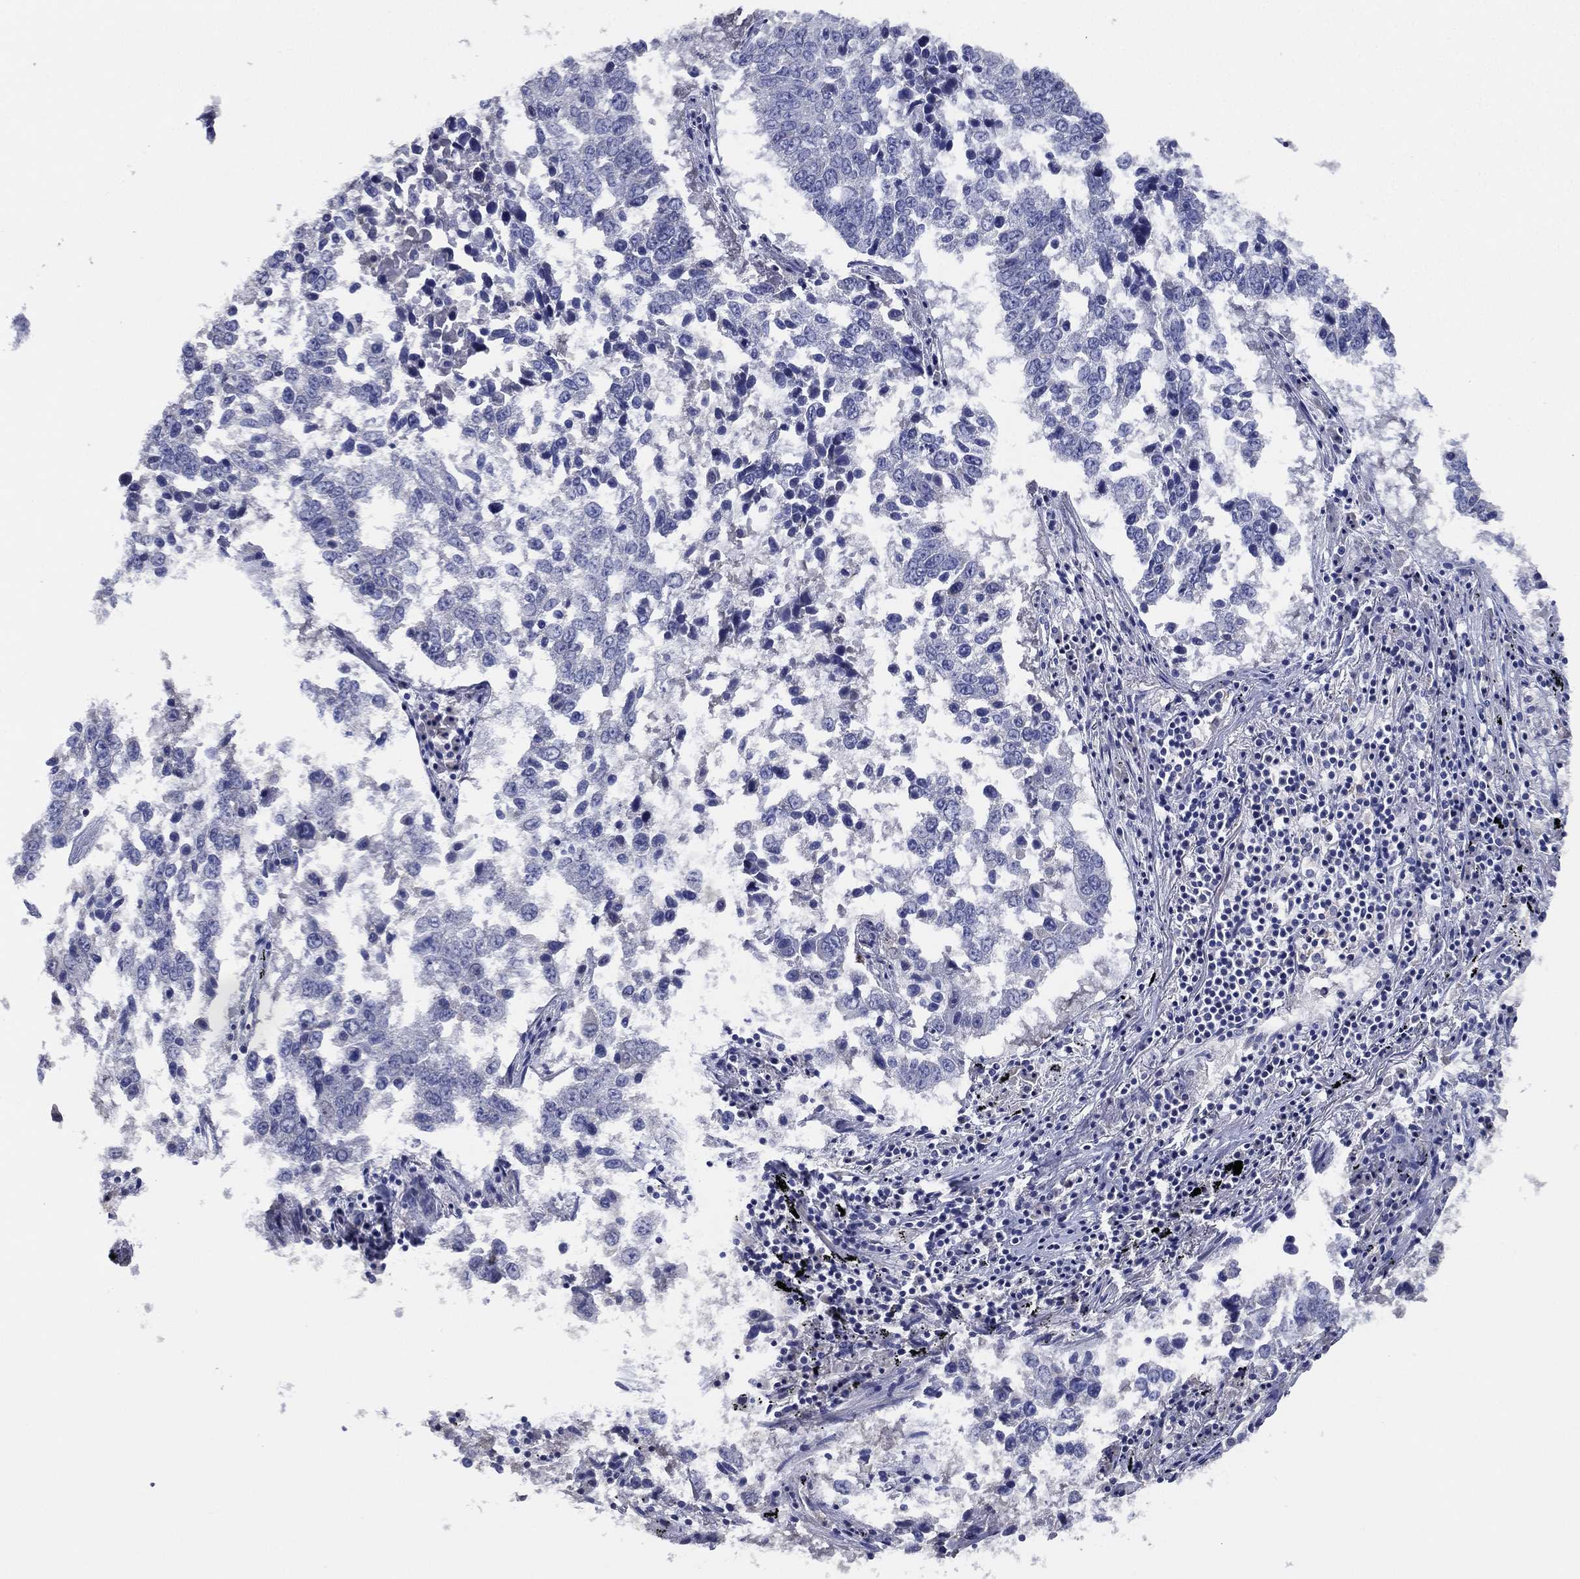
{"staining": {"intensity": "negative", "quantity": "none", "location": "none"}, "tissue": "lung cancer", "cell_type": "Tumor cells", "image_type": "cancer", "snomed": [{"axis": "morphology", "description": "Squamous cell carcinoma, NOS"}, {"axis": "topography", "description": "Lung"}], "caption": "This micrograph is of lung squamous cell carcinoma stained with immunohistochemistry (IHC) to label a protein in brown with the nuclei are counter-stained blue. There is no positivity in tumor cells.", "gene": "TFAP2A", "patient": {"sex": "male", "age": 82}}